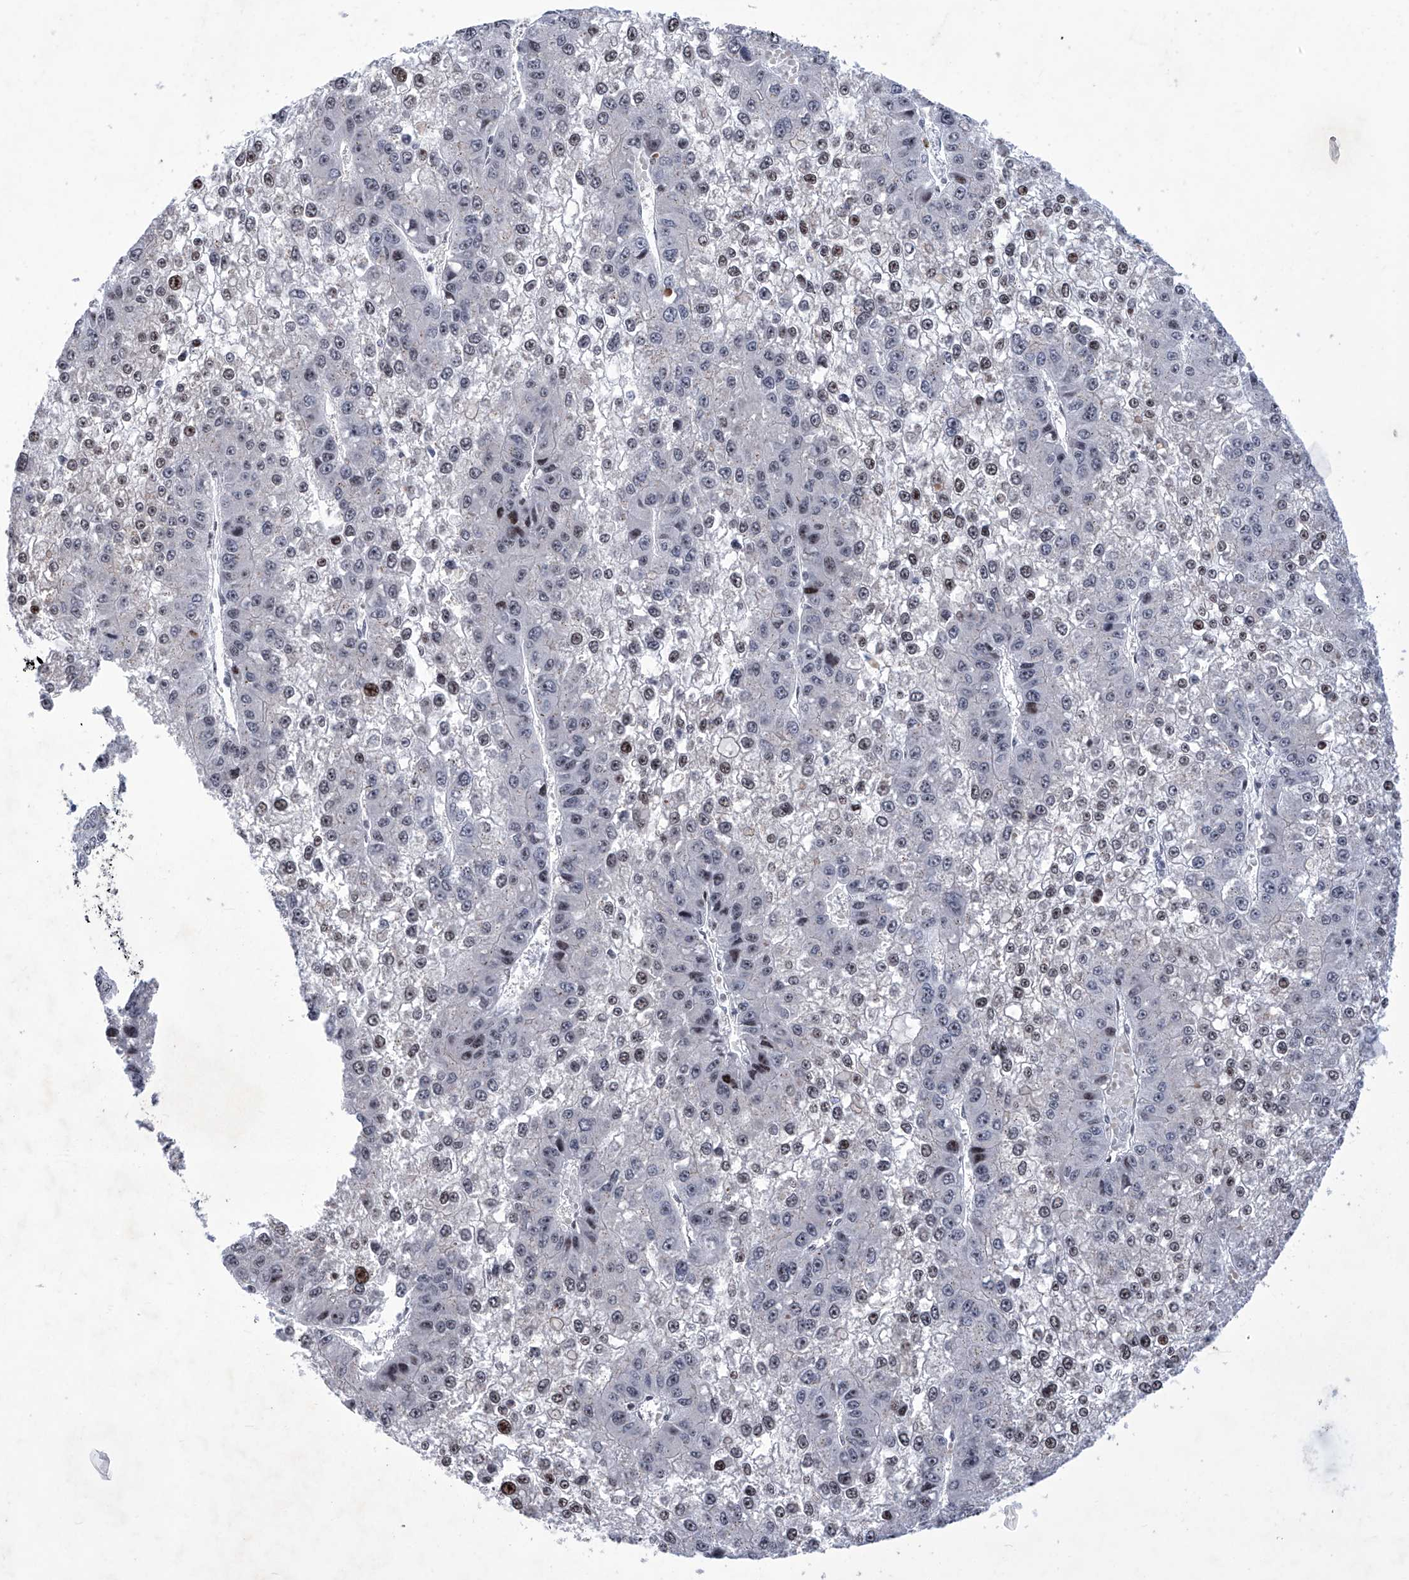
{"staining": {"intensity": "moderate", "quantity": "<25%", "location": "nuclear"}, "tissue": "liver cancer", "cell_type": "Tumor cells", "image_type": "cancer", "snomed": [{"axis": "morphology", "description": "Carcinoma, Hepatocellular, NOS"}, {"axis": "topography", "description": "Liver"}], "caption": "DAB (3,3'-diaminobenzidine) immunohistochemical staining of human hepatocellular carcinoma (liver) exhibits moderate nuclear protein expression in about <25% of tumor cells.", "gene": "HEY2", "patient": {"sex": "female", "age": 73}}